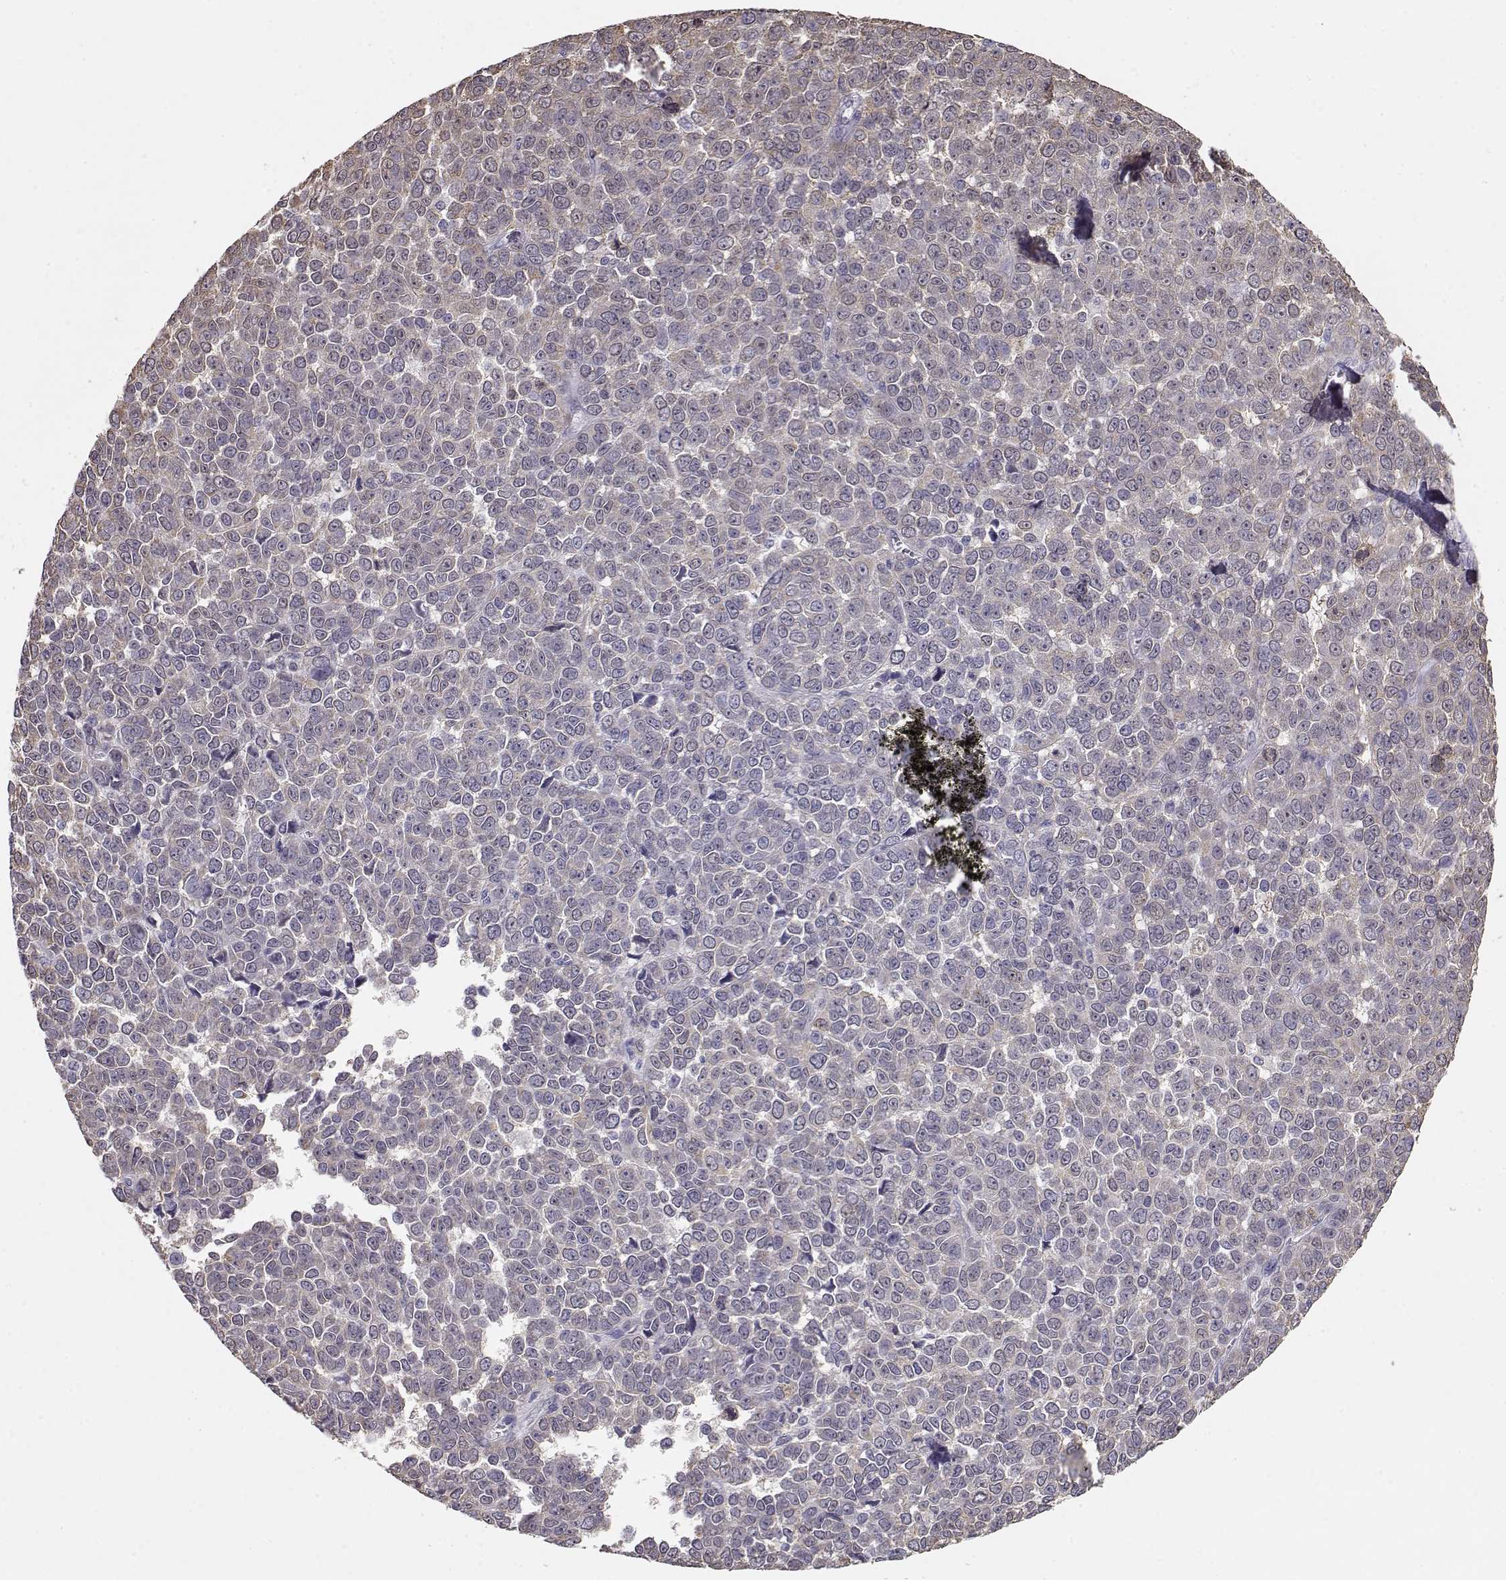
{"staining": {"intensity": "weak", "quantity": "<25%", "location": "cytoplasmic/membranous"}, "tissue": "melanoma", "cell_type": "Tumor cells", "image_type": "cancer", "snomed": [{"axis": "morphology", "description": "Malignant melanoma, NOS"}, {"axis": "topography", "description": "Skin"}], "caption": "IHC histopathology image of melanoma stained for a protein (brown), which displays no positivity in tumor cells. (Stains: DAB (3,3'-diaminobenzidine) IHC with hematoxylin counter stain, Microscopy: brightfield microscopy at high magnification).", "gene": "MAGEC1", "patient": {"sex": "female", "age": 95}}